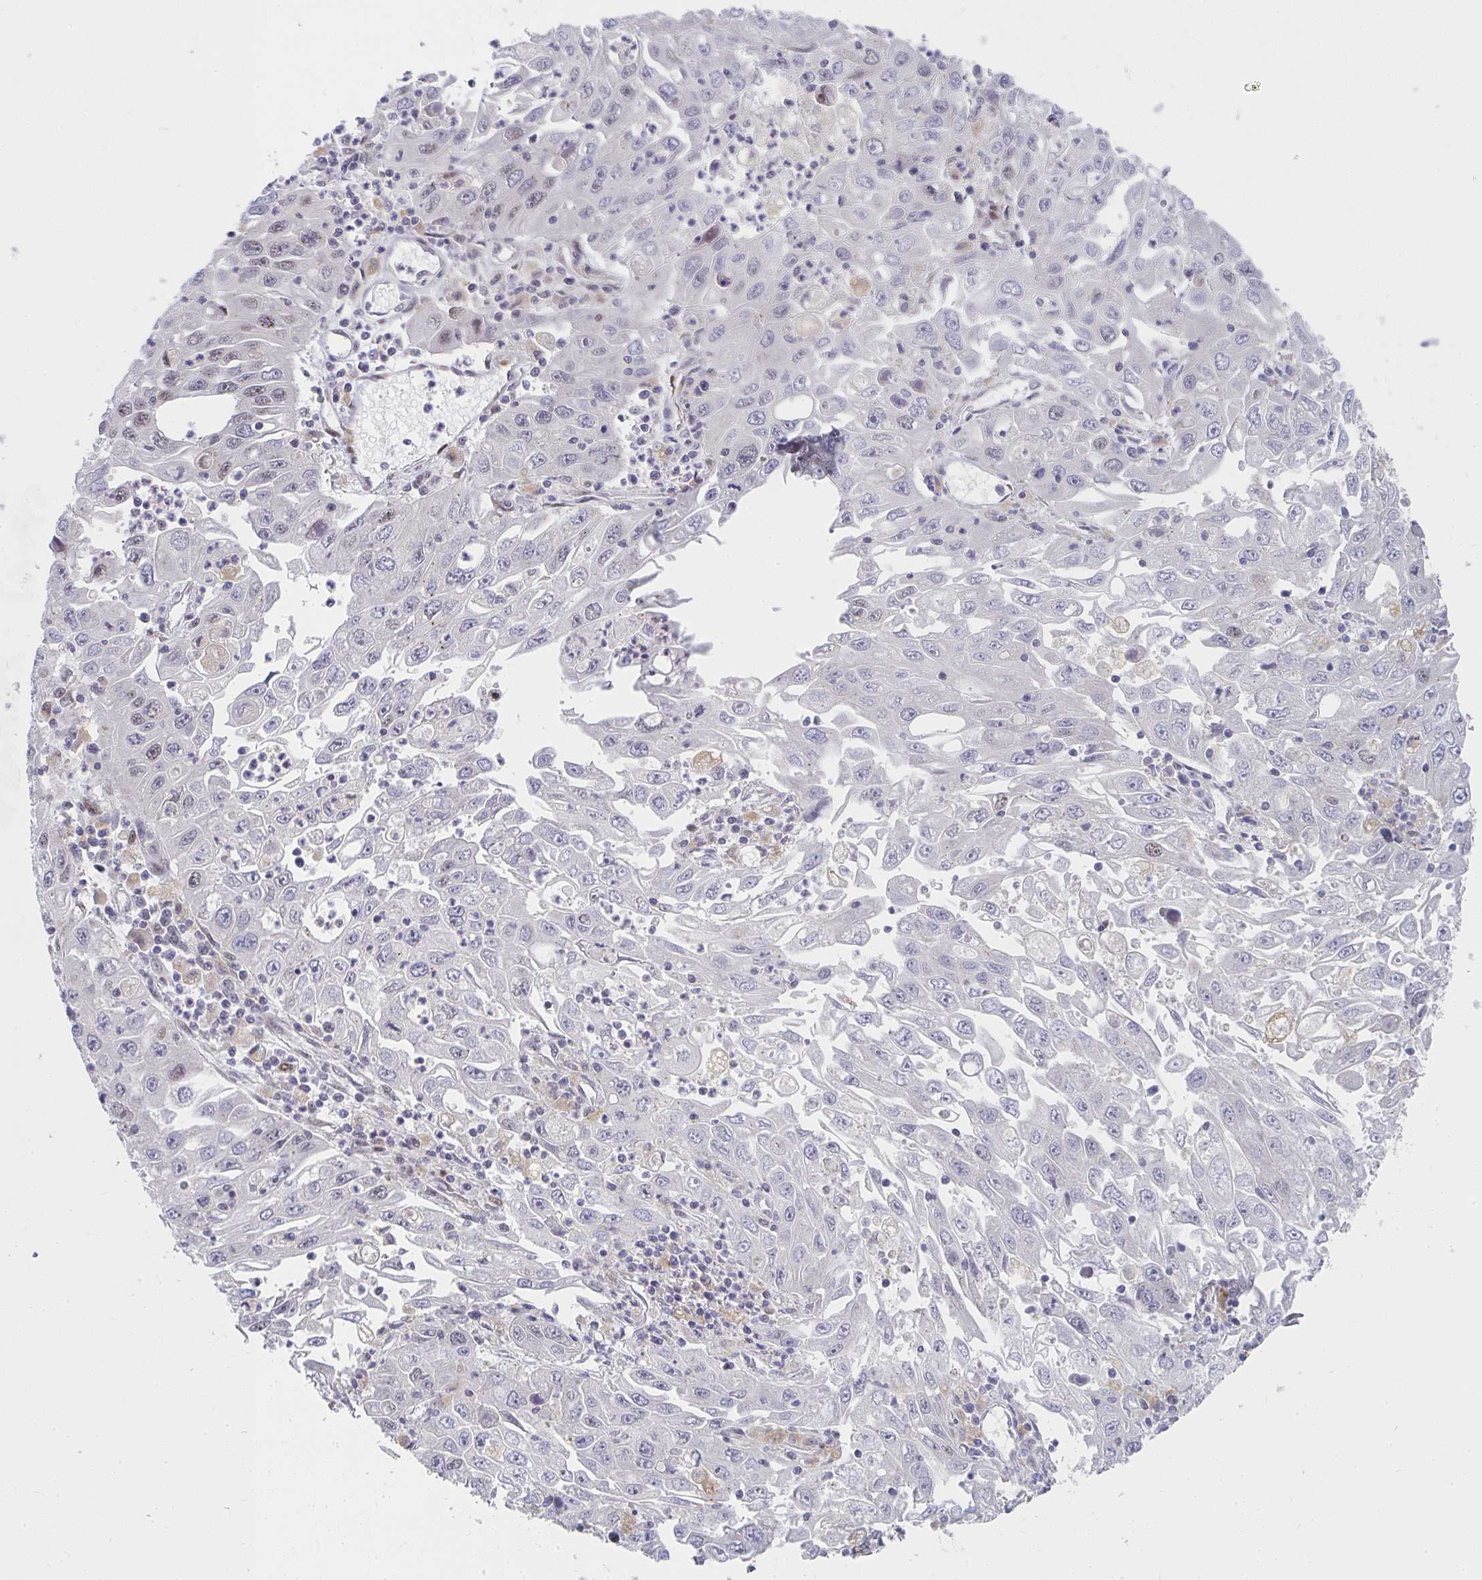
{"staining": {"intensity": "moderate", "quantity": "<25%", "location": "nuclear"}, "tissue": "endometrial cancer", "cell_type": "Tumor cells", "image_type": "cancer", "snomed": [{"axis": "morphology", "description": "Adenocarcinoma, NOS"}, {"axis": "topography", "description": "Uterus"}], "caption": "The image displays immunohistochemical staining of endometrial cancer (adenocarcinoma). There is moderate nuclear staining is identified in approximately <25% of tumor cells. Using DAB (brown) and hematoxylin (blue) stains, captured at high magnification using brightfield microscopy.", "gene": "ZIC3", "patient": {"sex": "female", "age": 62}}